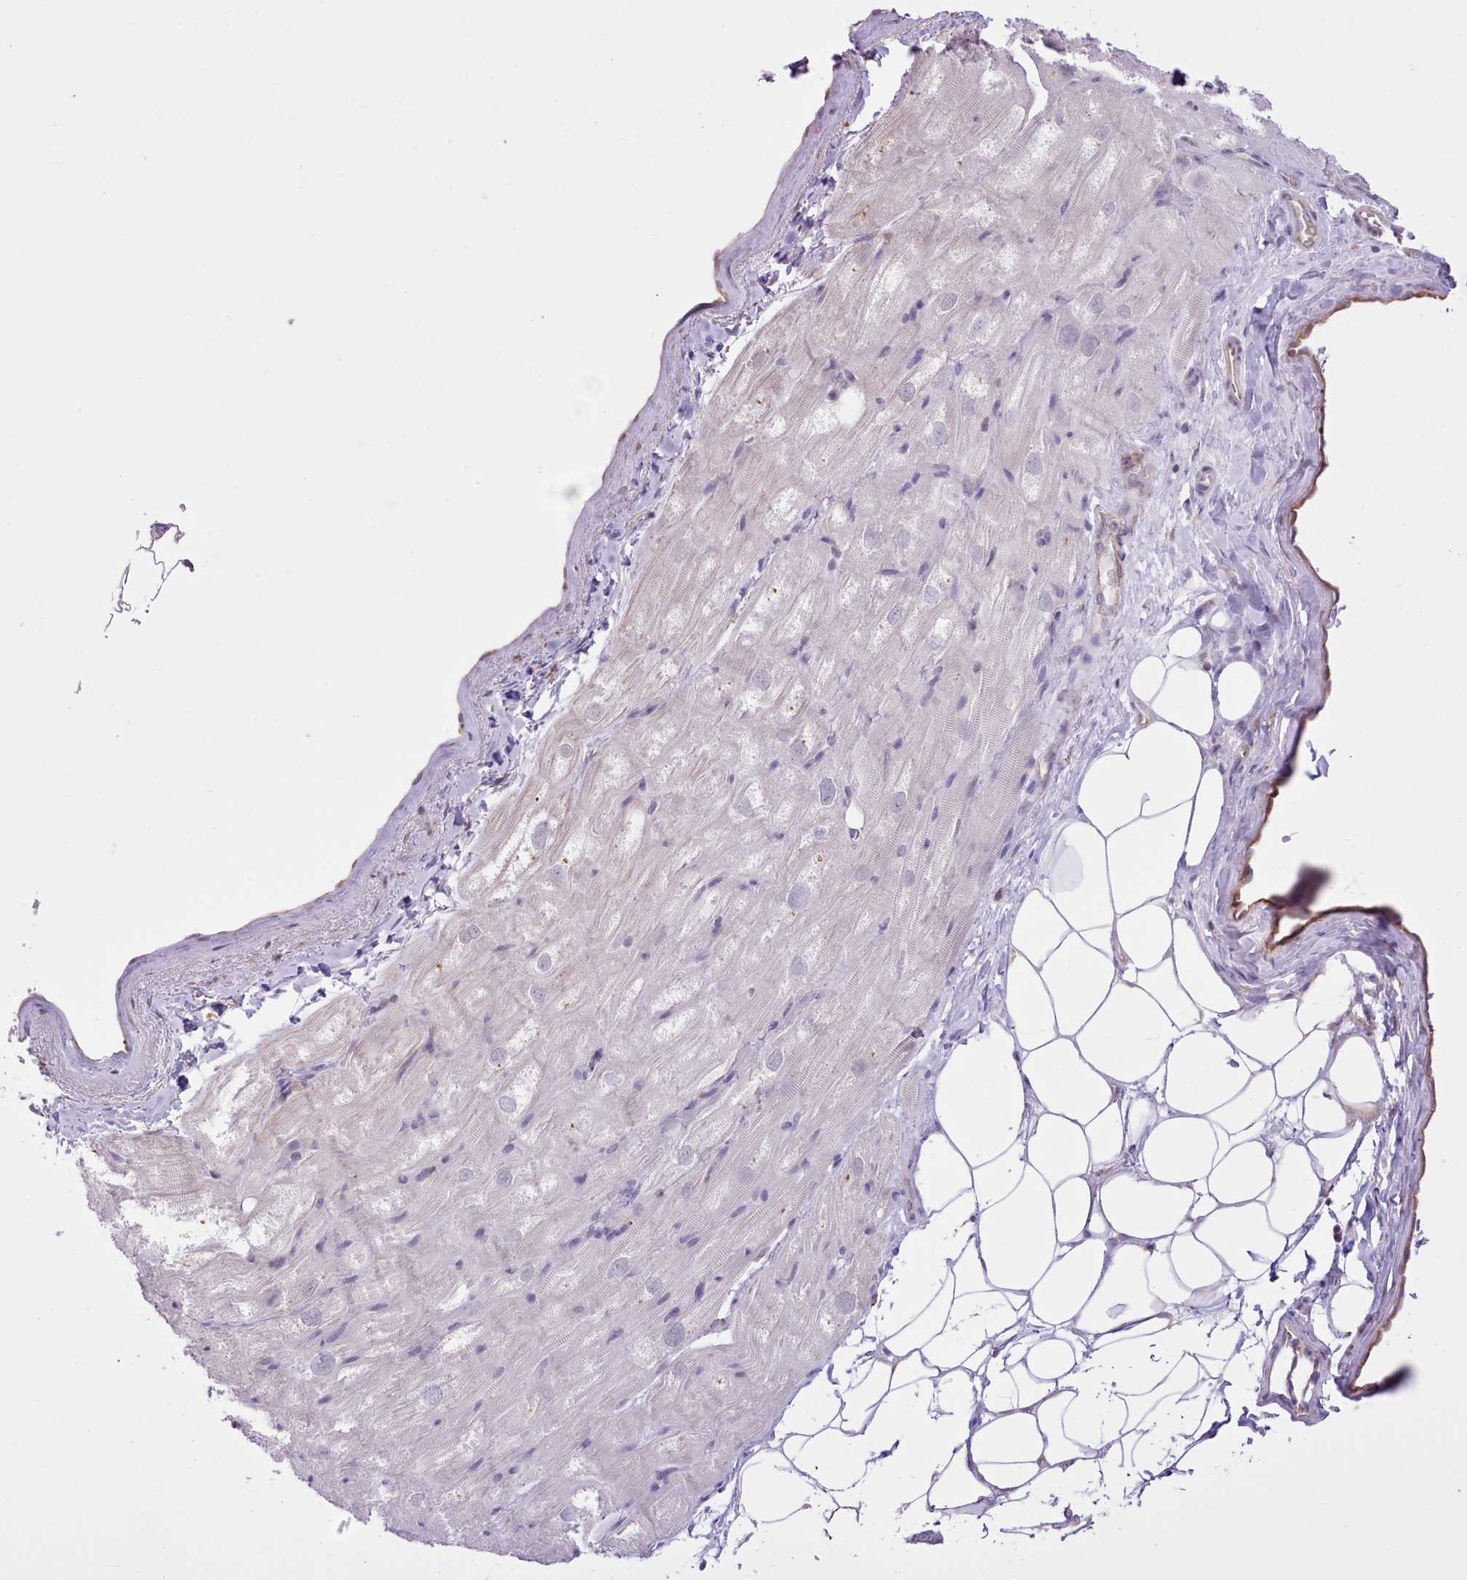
{"staining": {"intensity": "negative", "quantity": "none", "location": "none"}, "tissue": "heart muscle", "cell_type": "Cardiomyocytes", "image_type": "normal", "snomed": [{"axis": "morphology", "description": "Normal tissue, NOS"}, {"axis": "topography", "description": "Heart"}], "caption": "Immunohistochemistry micrograph of unremarkable heart muscle: human heart muscle stained with DAB demonstrates no significant protein staining in cardiomyocytes.", "gene": "SEC61B", "patient": {"sex": "male", "age": 50}}